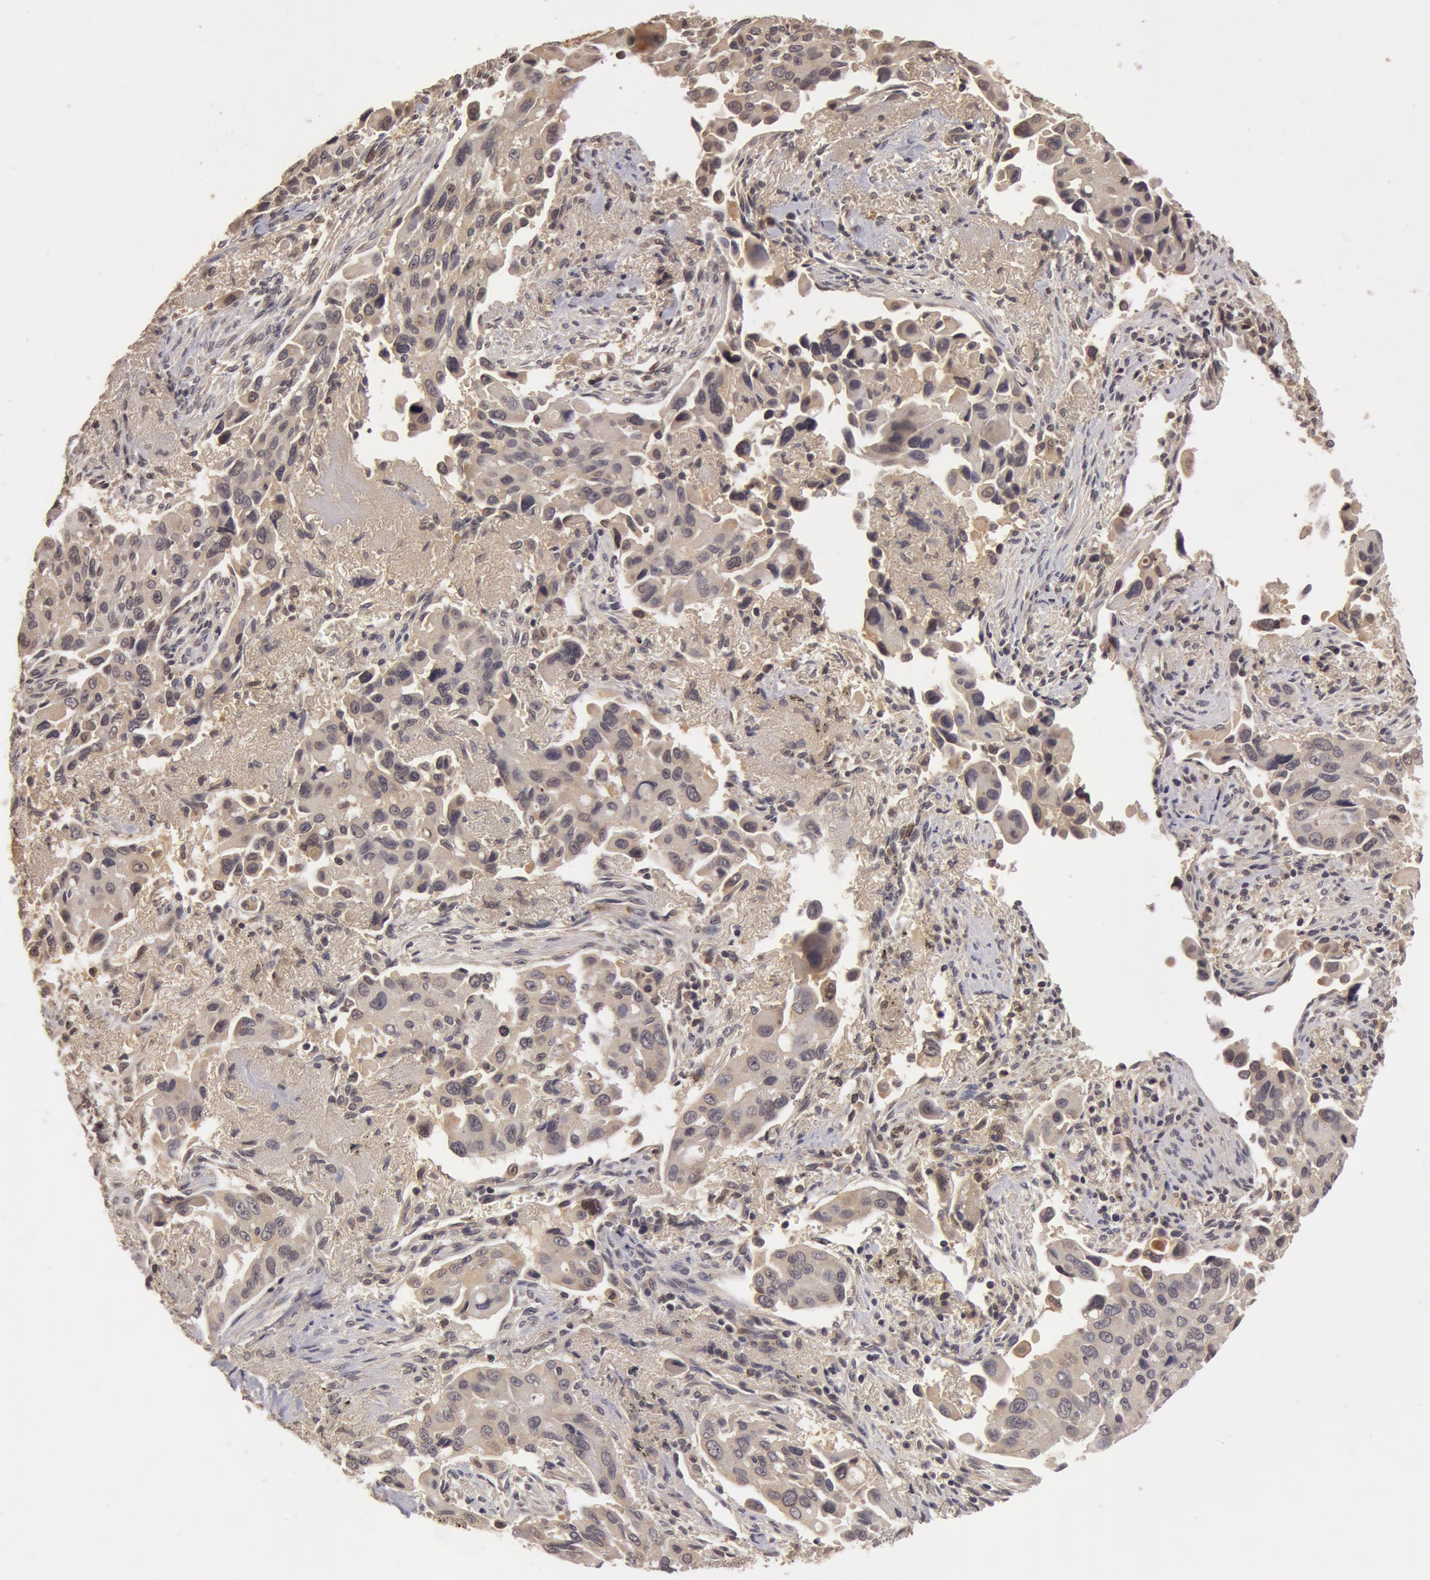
{"staining": {"intensity": "weak", "quantity": ">75%", "location": "cytoplasmic/membranous"}, "tissue": "lung cancer", "cell_type": "Tumor cells", "image_type": "cancer", "snomed": [{"axis": "morphology", "description": "Adenocarcinoma, NOS"}, {"axis": "topography", "description": "Lung"}], "caption": "IHC histopathology image of lung cancer stained for a protein (brown), which reveals low levels of weak cytoplasmic/membranous expression in approximately >75% of tumor cells.", "gene": "BCHE", "patient": {"sex": "male", "age": 68}}